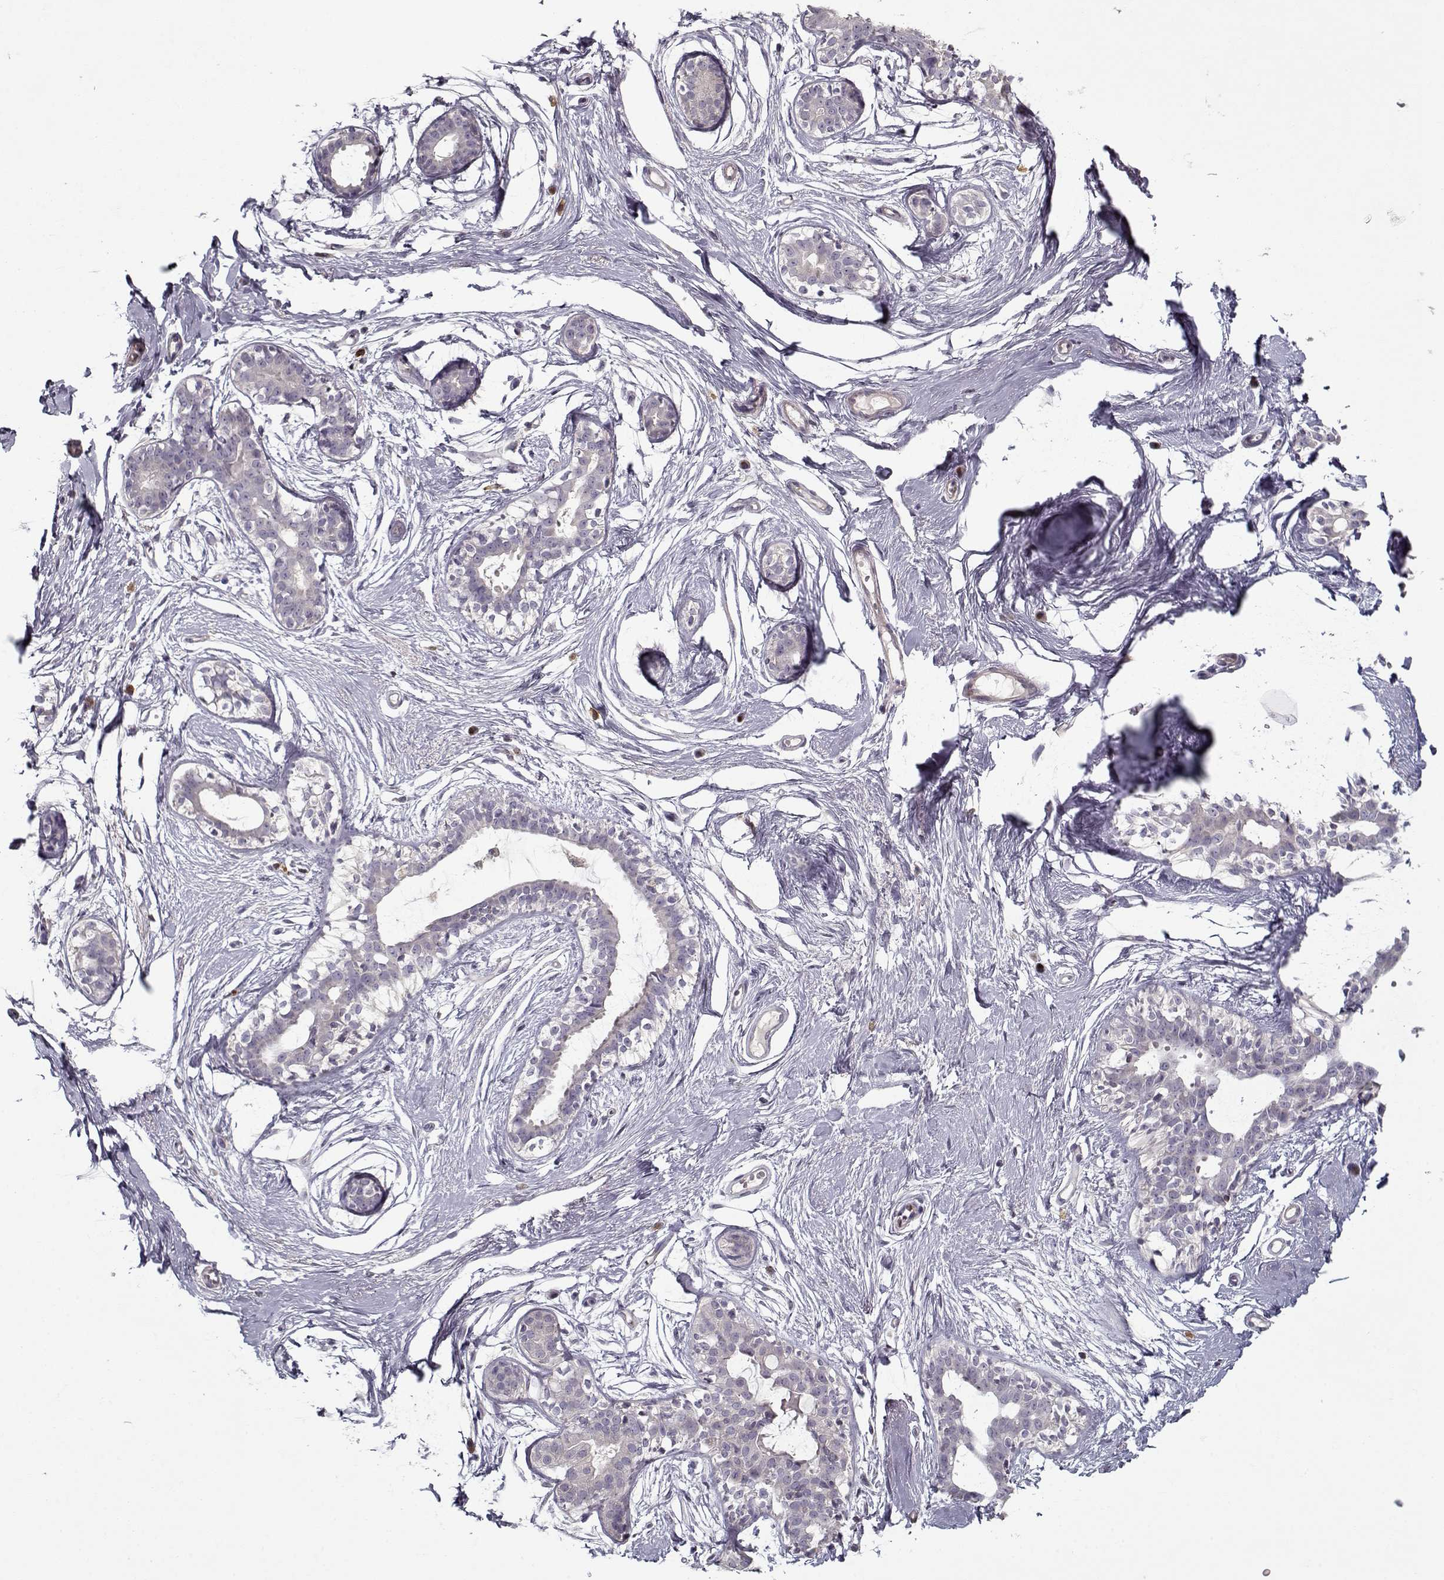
{"staining": {"intensity": "negative", "quantity": "none", "location": "none"}, "tissue": "breast", "cell_type": "Adipocytes", "image_type": "normal", "snomed": [{"axis": "morphology", "description": "Normal tissue, NOS"}, {"axis": "topography", "description": "Breast"}], "caption": "Breast stained for a protein using immunohistochemistry (IHC) reveals no expression adipocytes.", "gene": "UNC13D", "patient": {"sex": "female", "age": 49}}